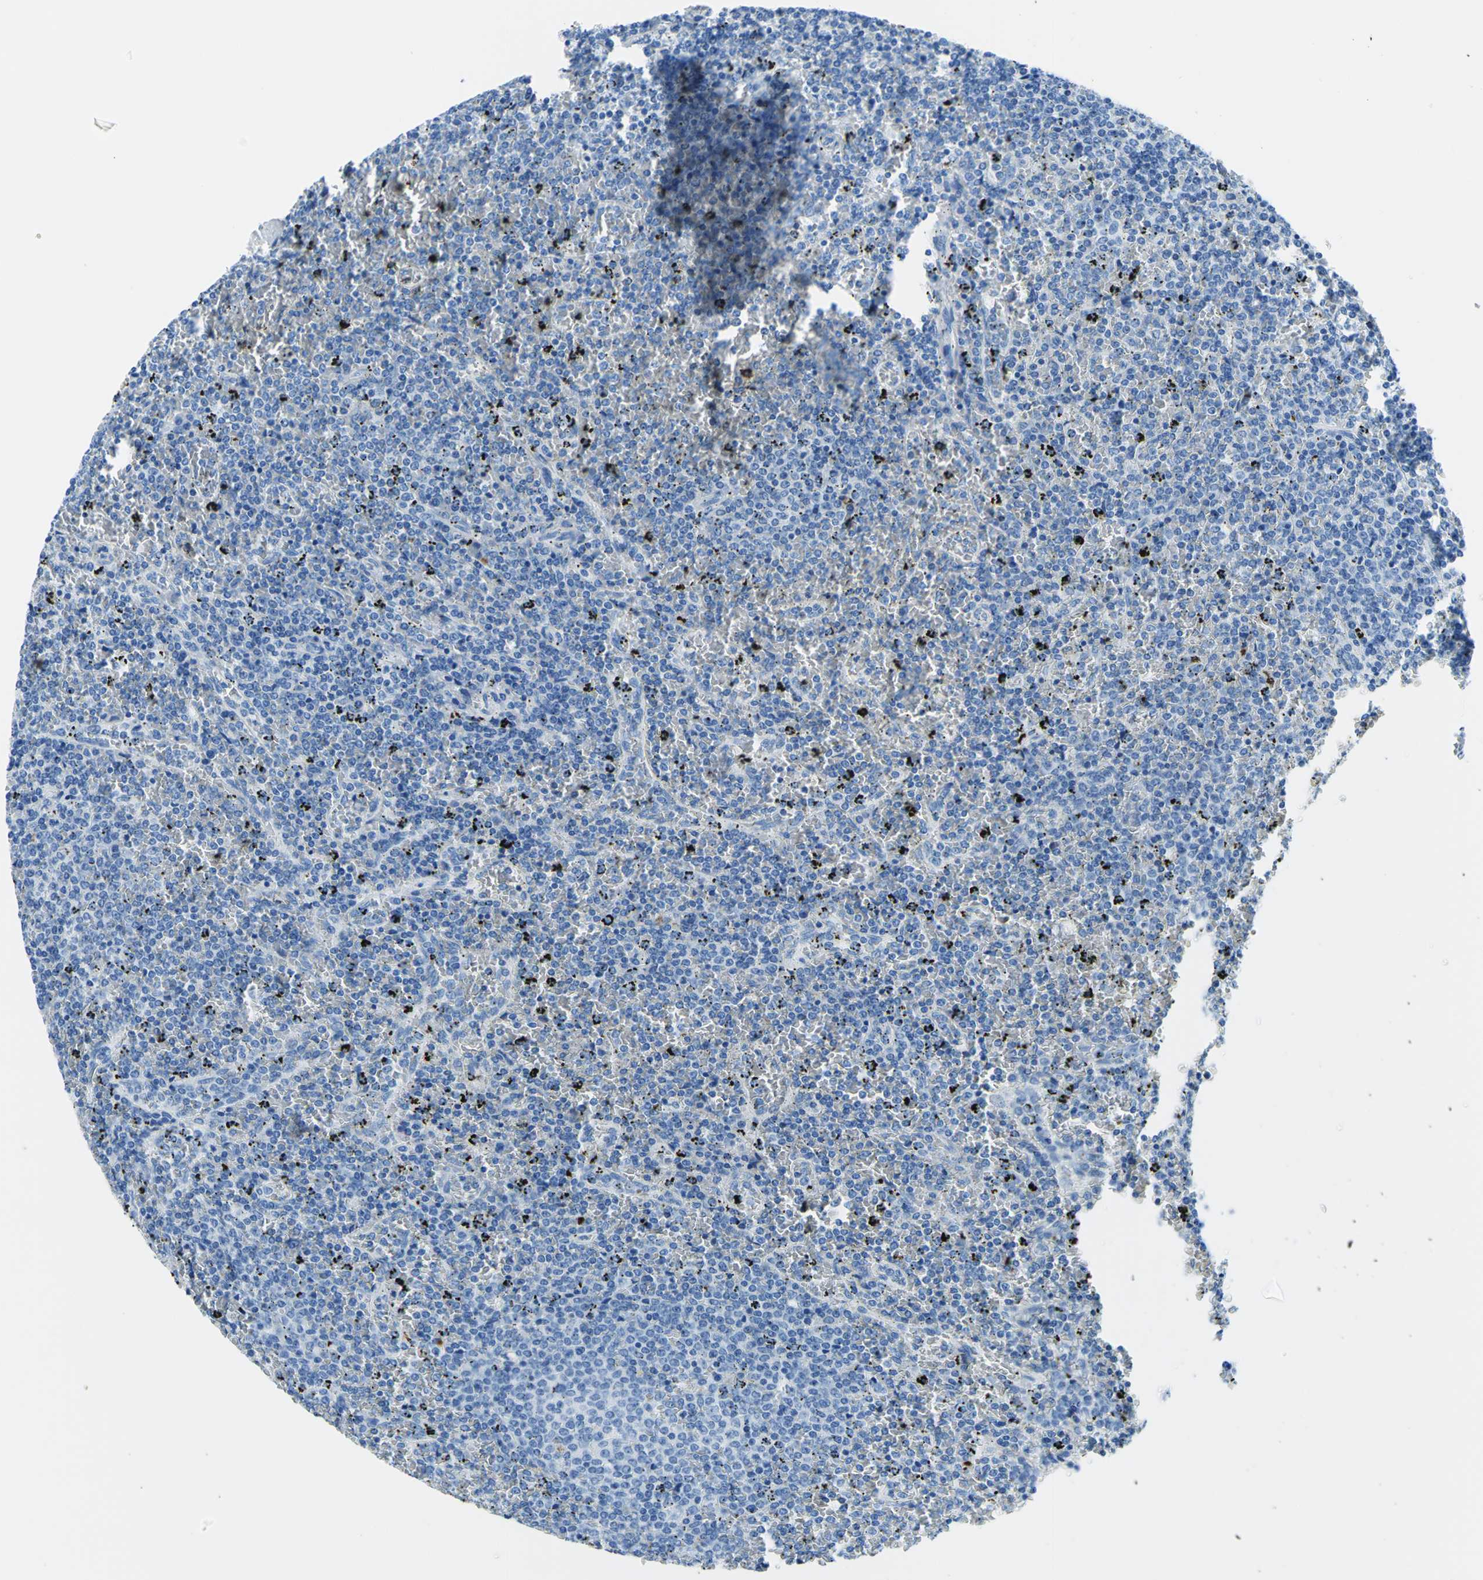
{"staining": {"intensity": "negative", "quantity": "none", "location": "none"}, "tissue": "lymphoma", "cell_type": "Tumor cells", "image_type": "cancer", "snomed": [{"axis": "morphology", "description": "Malignant lymphoma, non-Hodgkin's type, Low grade"}, {"axis": "topography", "description": "Spleen"}], "caption": "Immunohistochemistry (IHC) photomicrograph of low-grade malignant lymphoma, non-Hodgkin's type stained for a protein (brown), which exhibits no positivity in tumor cells.", "gene": "MYH2", "patient": {"sex": "female", "age": 77}}